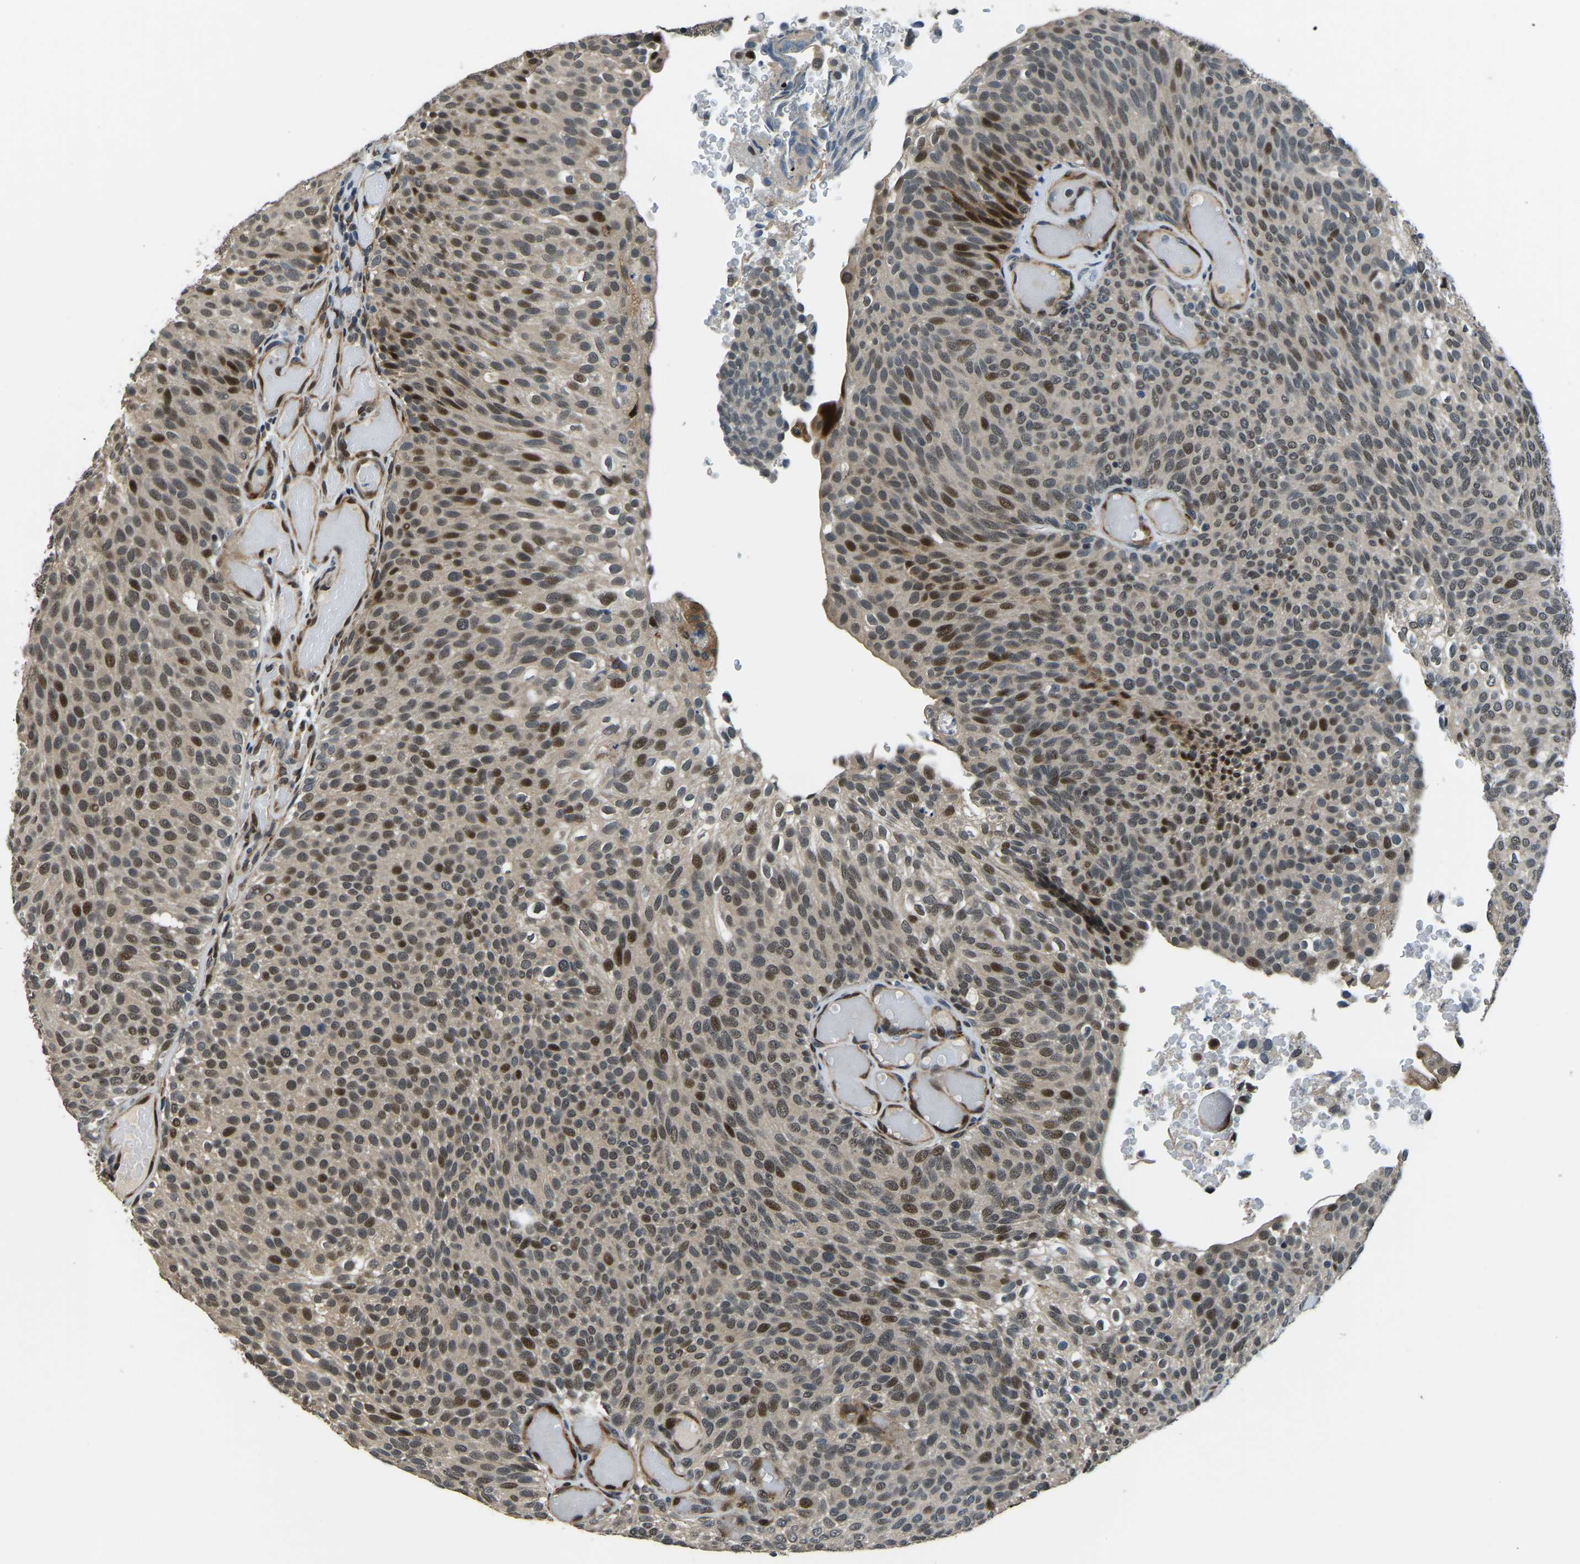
{"staining": {"intensity": "strong", "quantity": ">75%", "location": "nuclear"}, "tissue": "urothelial cancer", "cell_type": "Tumor cells", "image_type": "cancer", "snomed": [{"axis": "morphology", "description": "Urothelial carcinoma, Low grade"}, {"axis": "topography", "description": "Urinary bladder"}], "caption": "There is high levels of strong nuclear positivity in tumor cells of urothelial cancer, as demonstrated by immunohistochemical staining (brown color).", "gene": "ING2", "patient": {"sex": "male", "age": 78}}